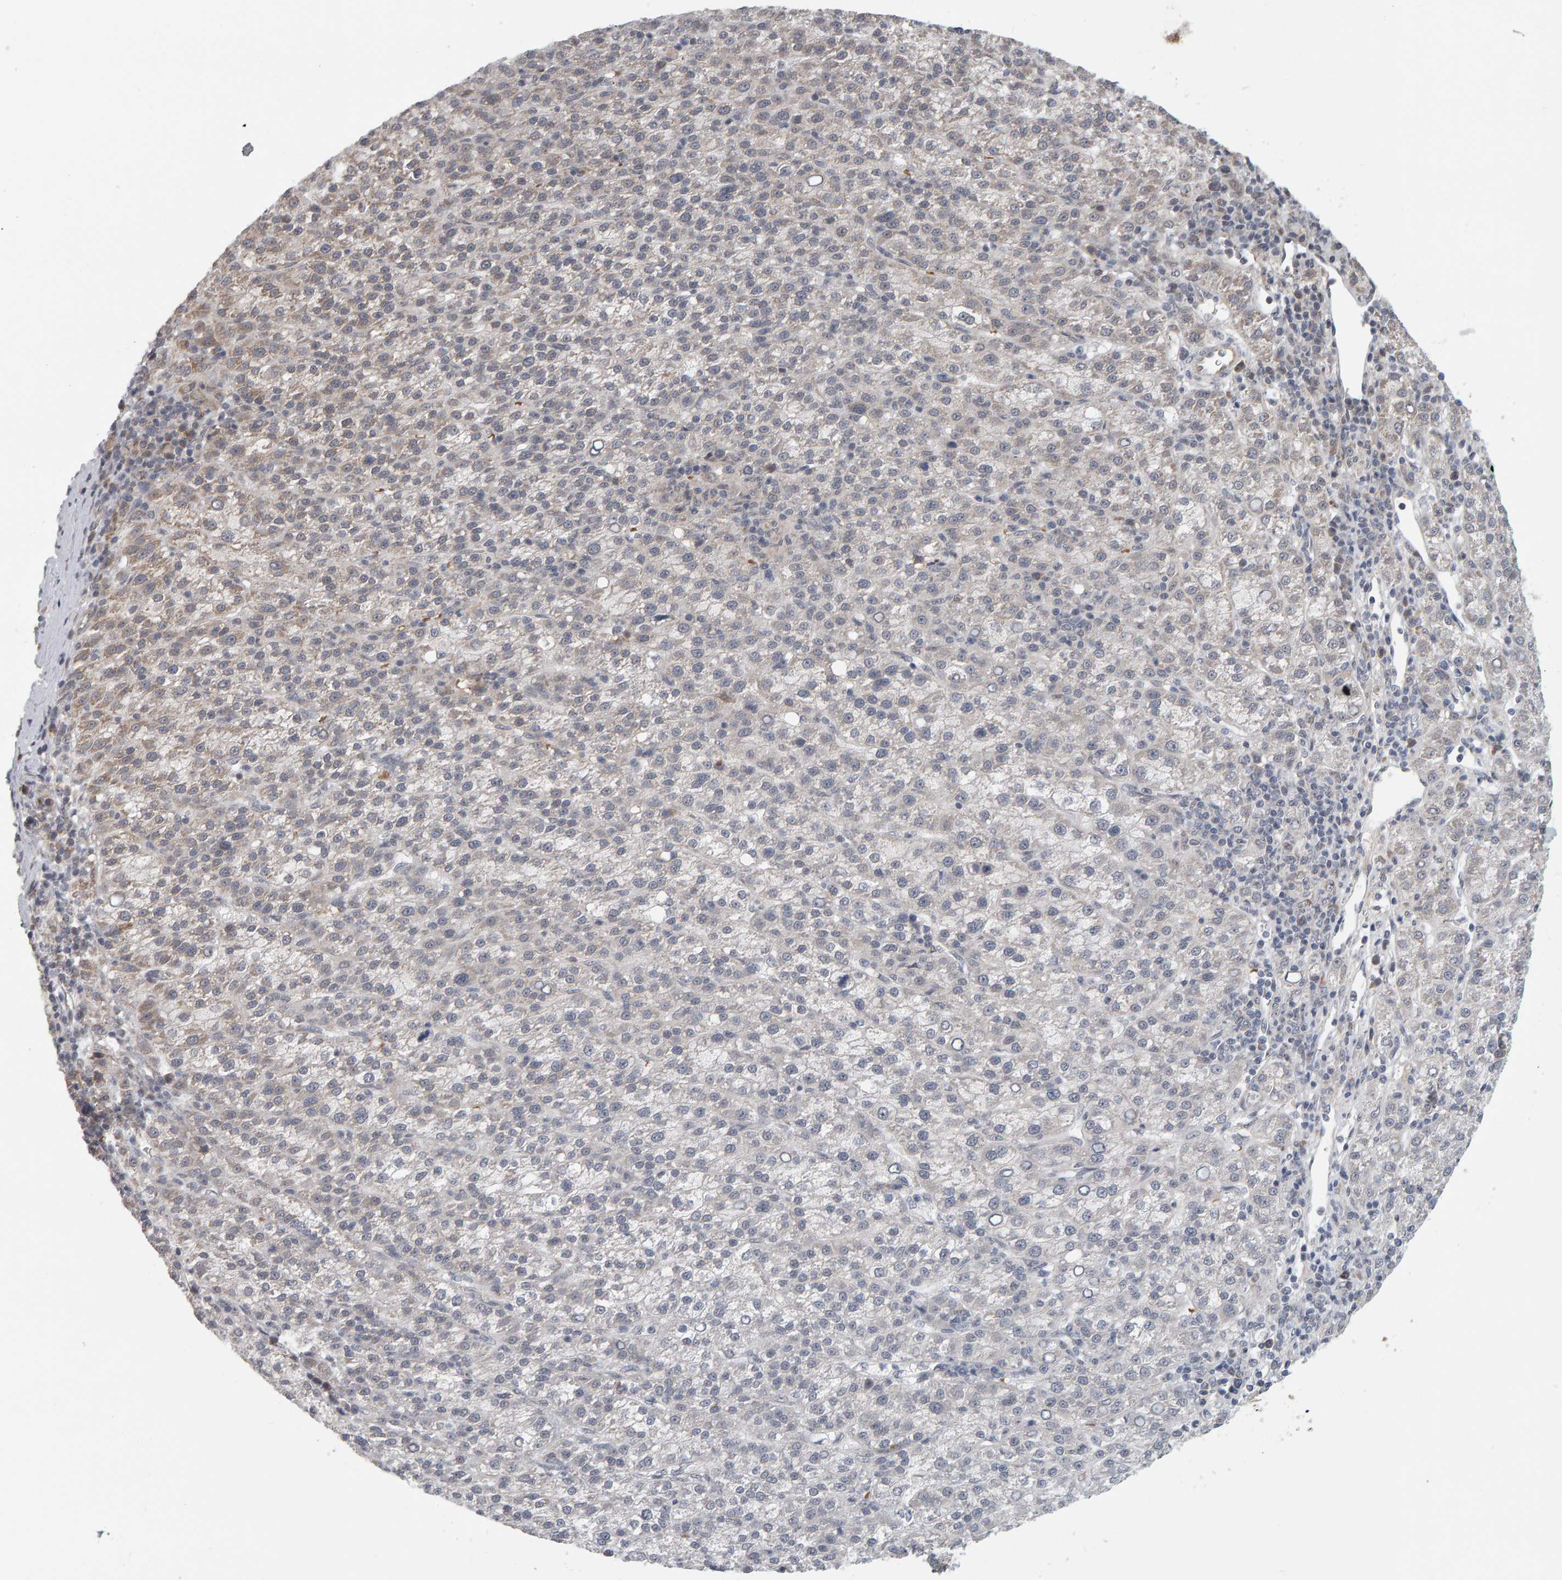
{"staining": {"intensity": "weak", "quantity": "<25%", "location": "cytoplasmic/membranous"}, "tissue": "liver cancer", "cell_type": "Tumor cells", "image_type": "cancer", "snomed": [{"axis": "morphology", "description": "Carcinoma, Hepatocellular, NOS"}, {"axis": "topography", "description": "Liver"}], "caption": "Tumor cells show no significant protein staining in liver cancer (hepatocellular carcinoma).", "gene": "DAP3", "patient": {"sex": "female", "age": 58}}